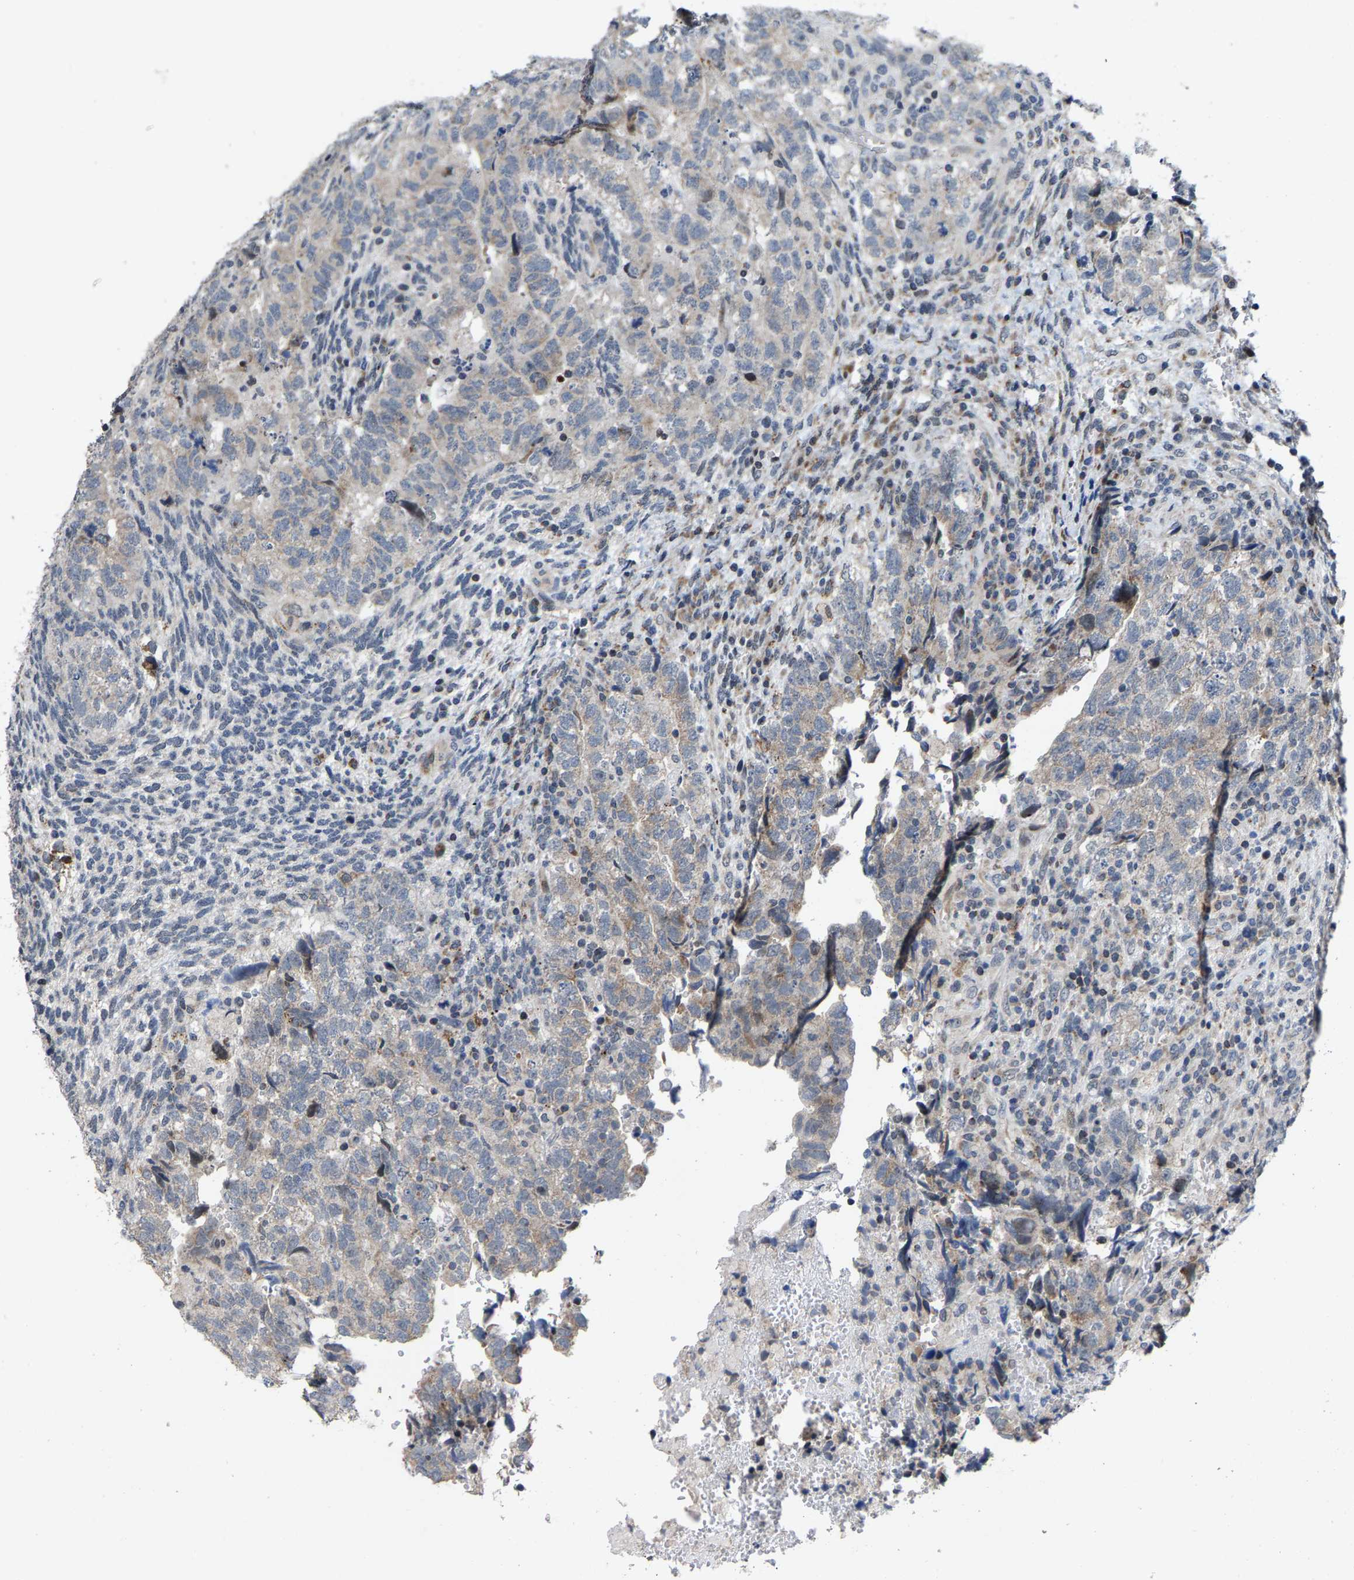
{"staining": {"intensity": "negative", "quantity": "none", "location": "none"}, "tissue": "testis cancer", "cell_type": "Tumor cells", "image_type": "cancer", "snomed": [{"axis": "morphology", "description": "Carcinoma, Embryonal, NOS"}, {"axis": "topography", "description": "Testis"}], "caption": "Embryonal carcinoma (testis) was stained to show a protein in brown. There is no significant positivity in tumor cells. The staining was performed using DAB (3,3'-diaminobenzidine) to visualize the protein expression in brown, while the nuclei were stained in blue with hematoxylin (Magnification: 20x).", "gene": "TDRKH", "patient": {"sex": "male", "age": 36}}